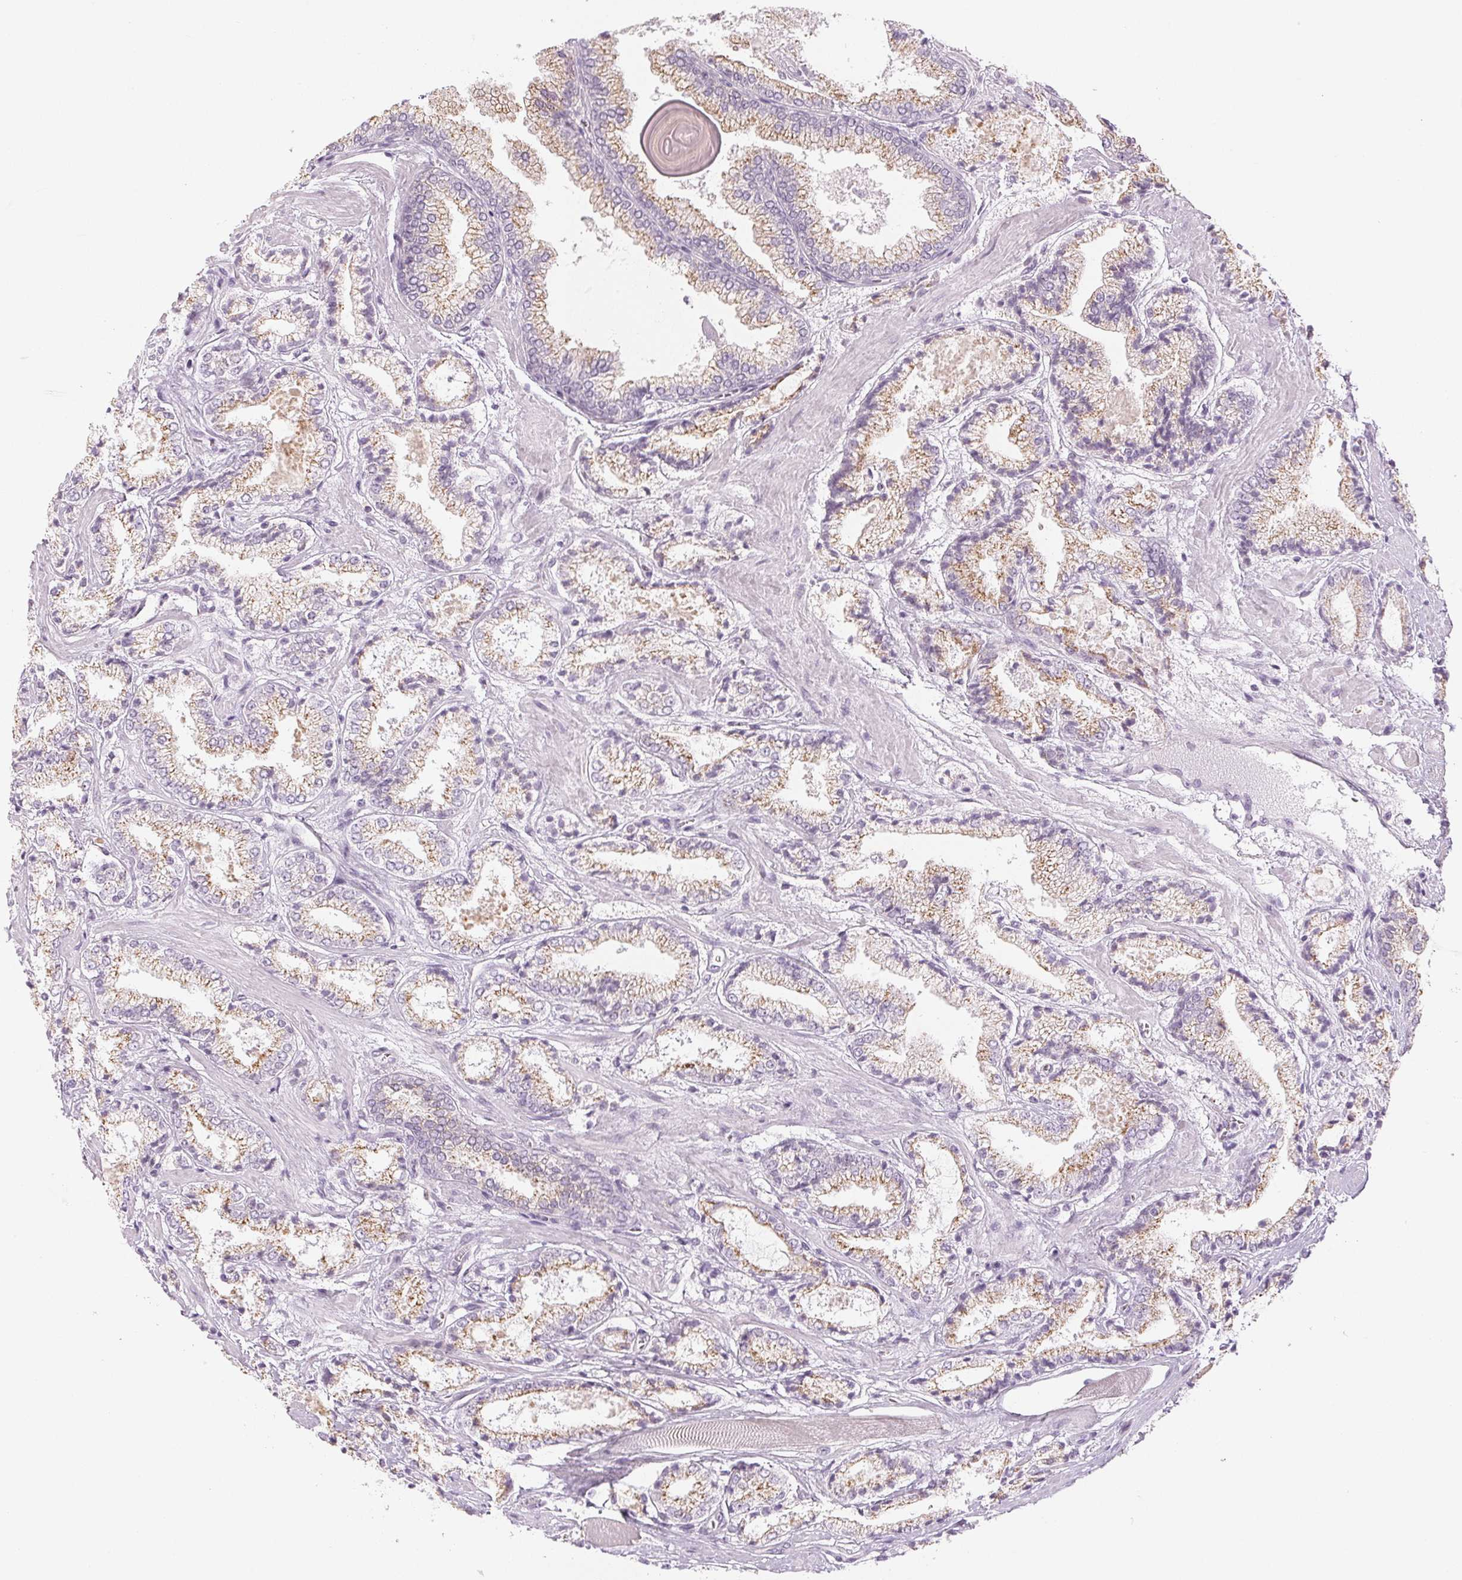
{"staining": {"intensity": "weak", "quantity": ">75%", "location": "cytoplasmic/membranous"}, "tissue": "prostate cancer", "cell_type": "Tumor cells", "image_type": "cancer", "snomed": [{"axis": "morphology", "description": "Adenocarcinoma, High grade"}, {"axis": "topography", "description": "Prostate"}], "caption": "DAB immunohistochemical staining of human prostate cancer exhibits weak cytoplasmic/membranous protein staining in approximately >75% of tumor cells.", "gene": "EHHADH", "patient": {"sex": "male", "age": 64}}